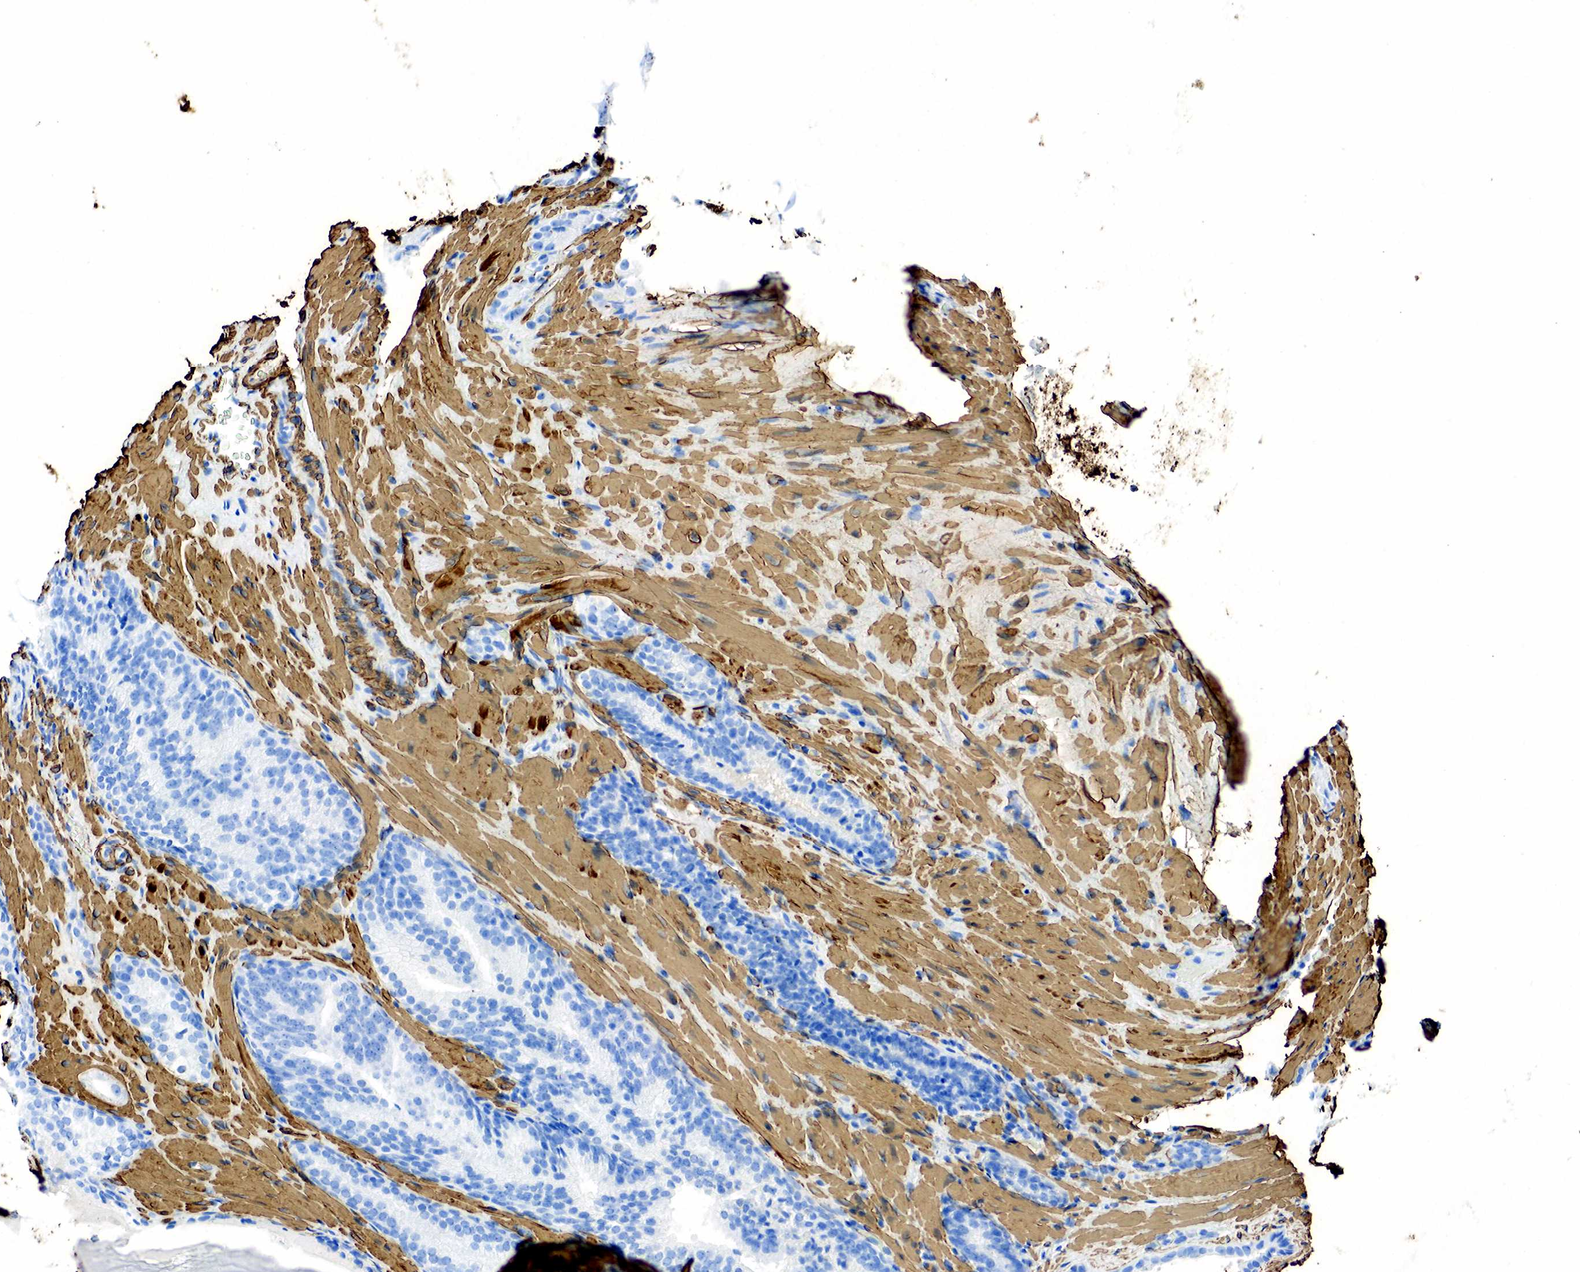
{"staining": {"intensity": "negative", "quantity": "none", "location": "none"}, "tissue": "prostate cancer", "cell_type": "Tumor cells", "image_type": "cancer", "snomed": [{"axis": "morphology", "description": "Adenocarcinoma, Medium grade"}, {"axis": "topography", "description": "Prostate"}], "caption": "IHC image of neoplastic tissue: human prostate cancer stained with DAB (3,3'-diaminobenzidine) demonstrates no significant protein positivity in tumor cells.", "gene": "ACTA1", "patient": {"sex": "male", "age": 60}}